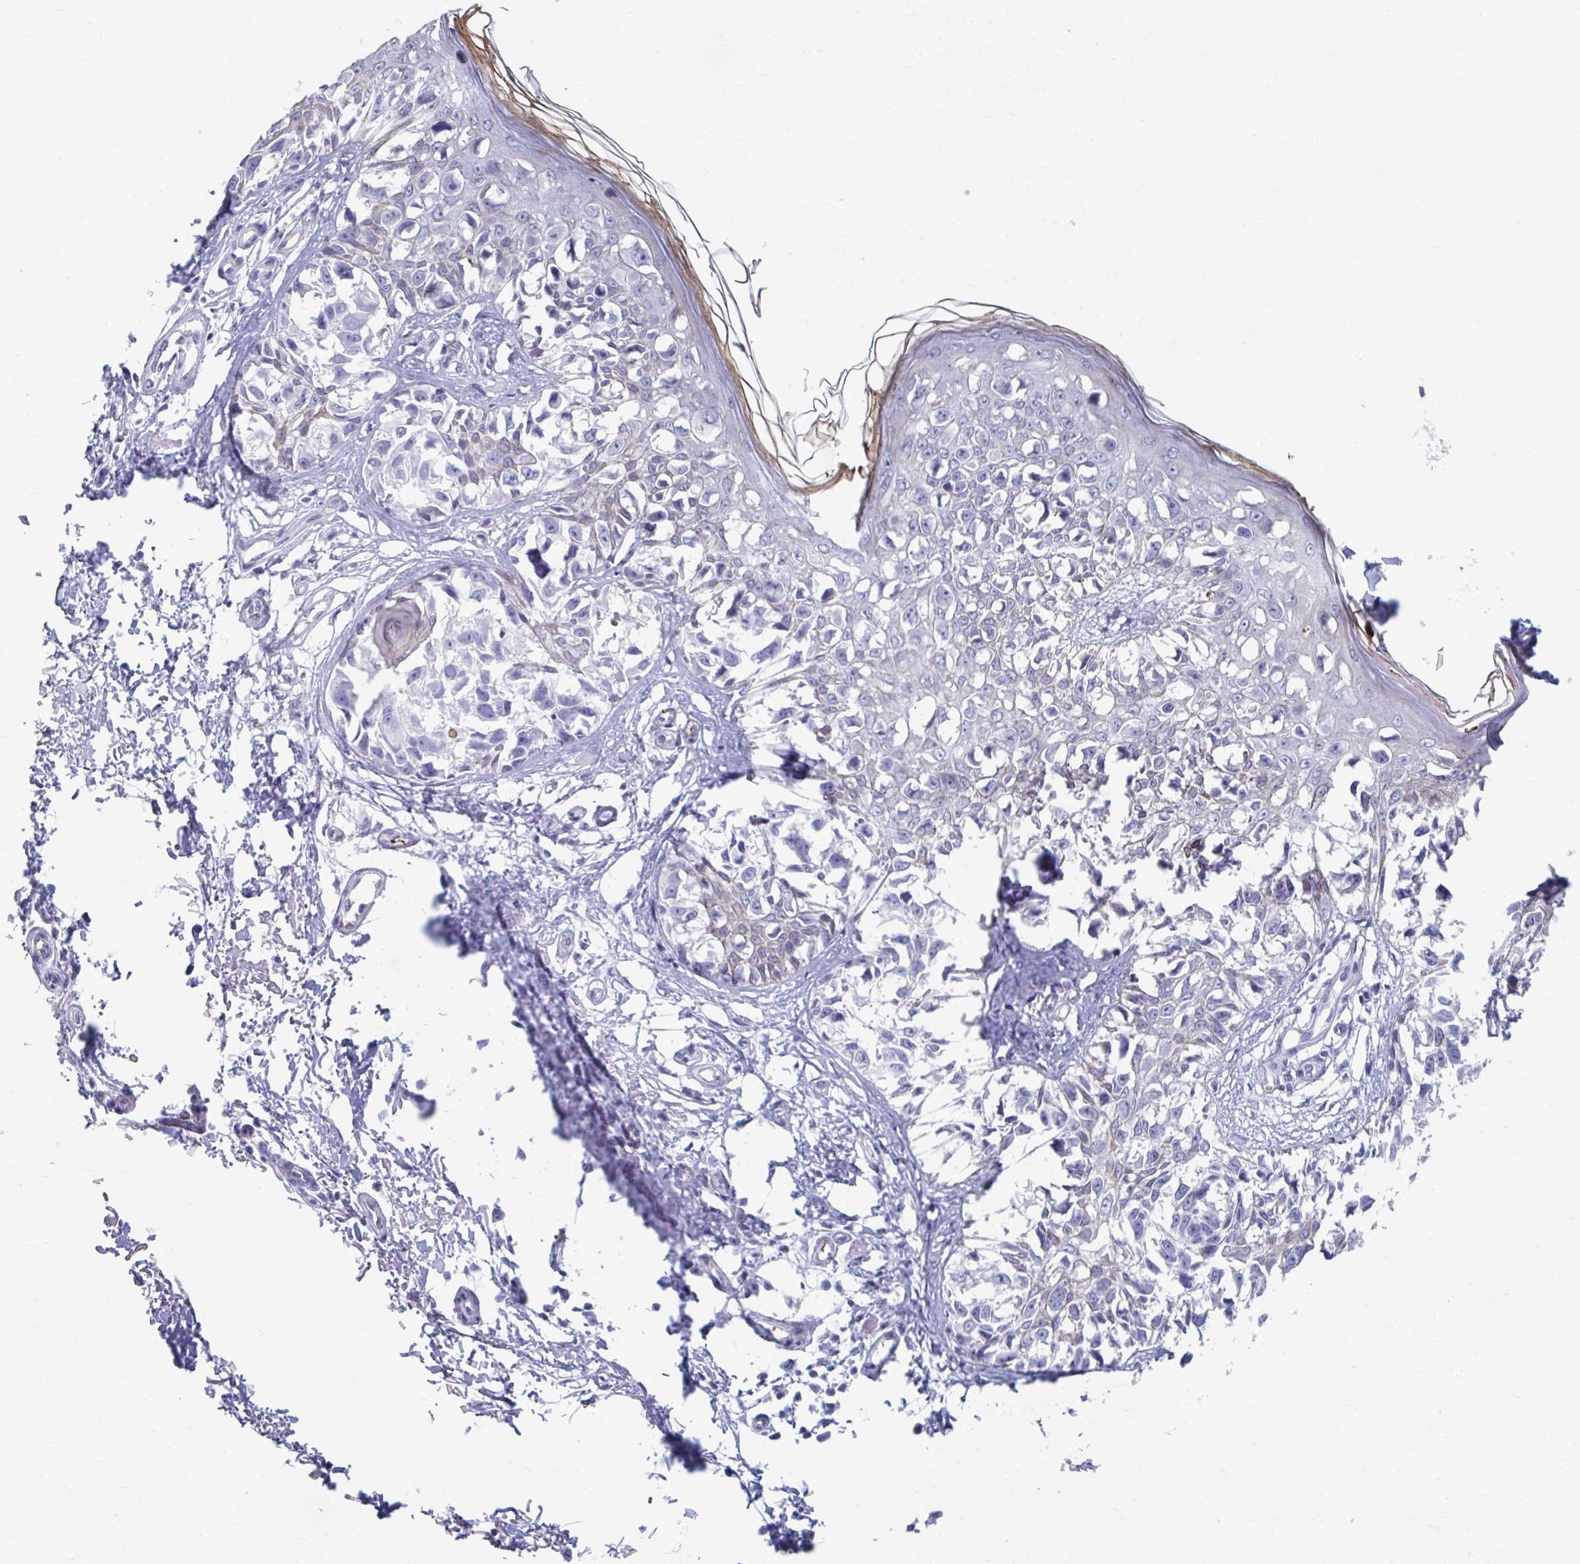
{"staining": {"intensity": "negative", "quantity": "none", "location": "none"}, "tissue": "melanoma", "cell_type": "Tumor cells", "image_type": "cancer", "snomed": [{"axis": "morphology", "description": "Malignant melanoma, NOS"}, {"axis": "topography", "description": "Skin"}], "caption": "Tumor cells are negative for protein expression in human melanoma.", "gene": "ABHD16B", "patient": {"sex": "male", "age": 73}}